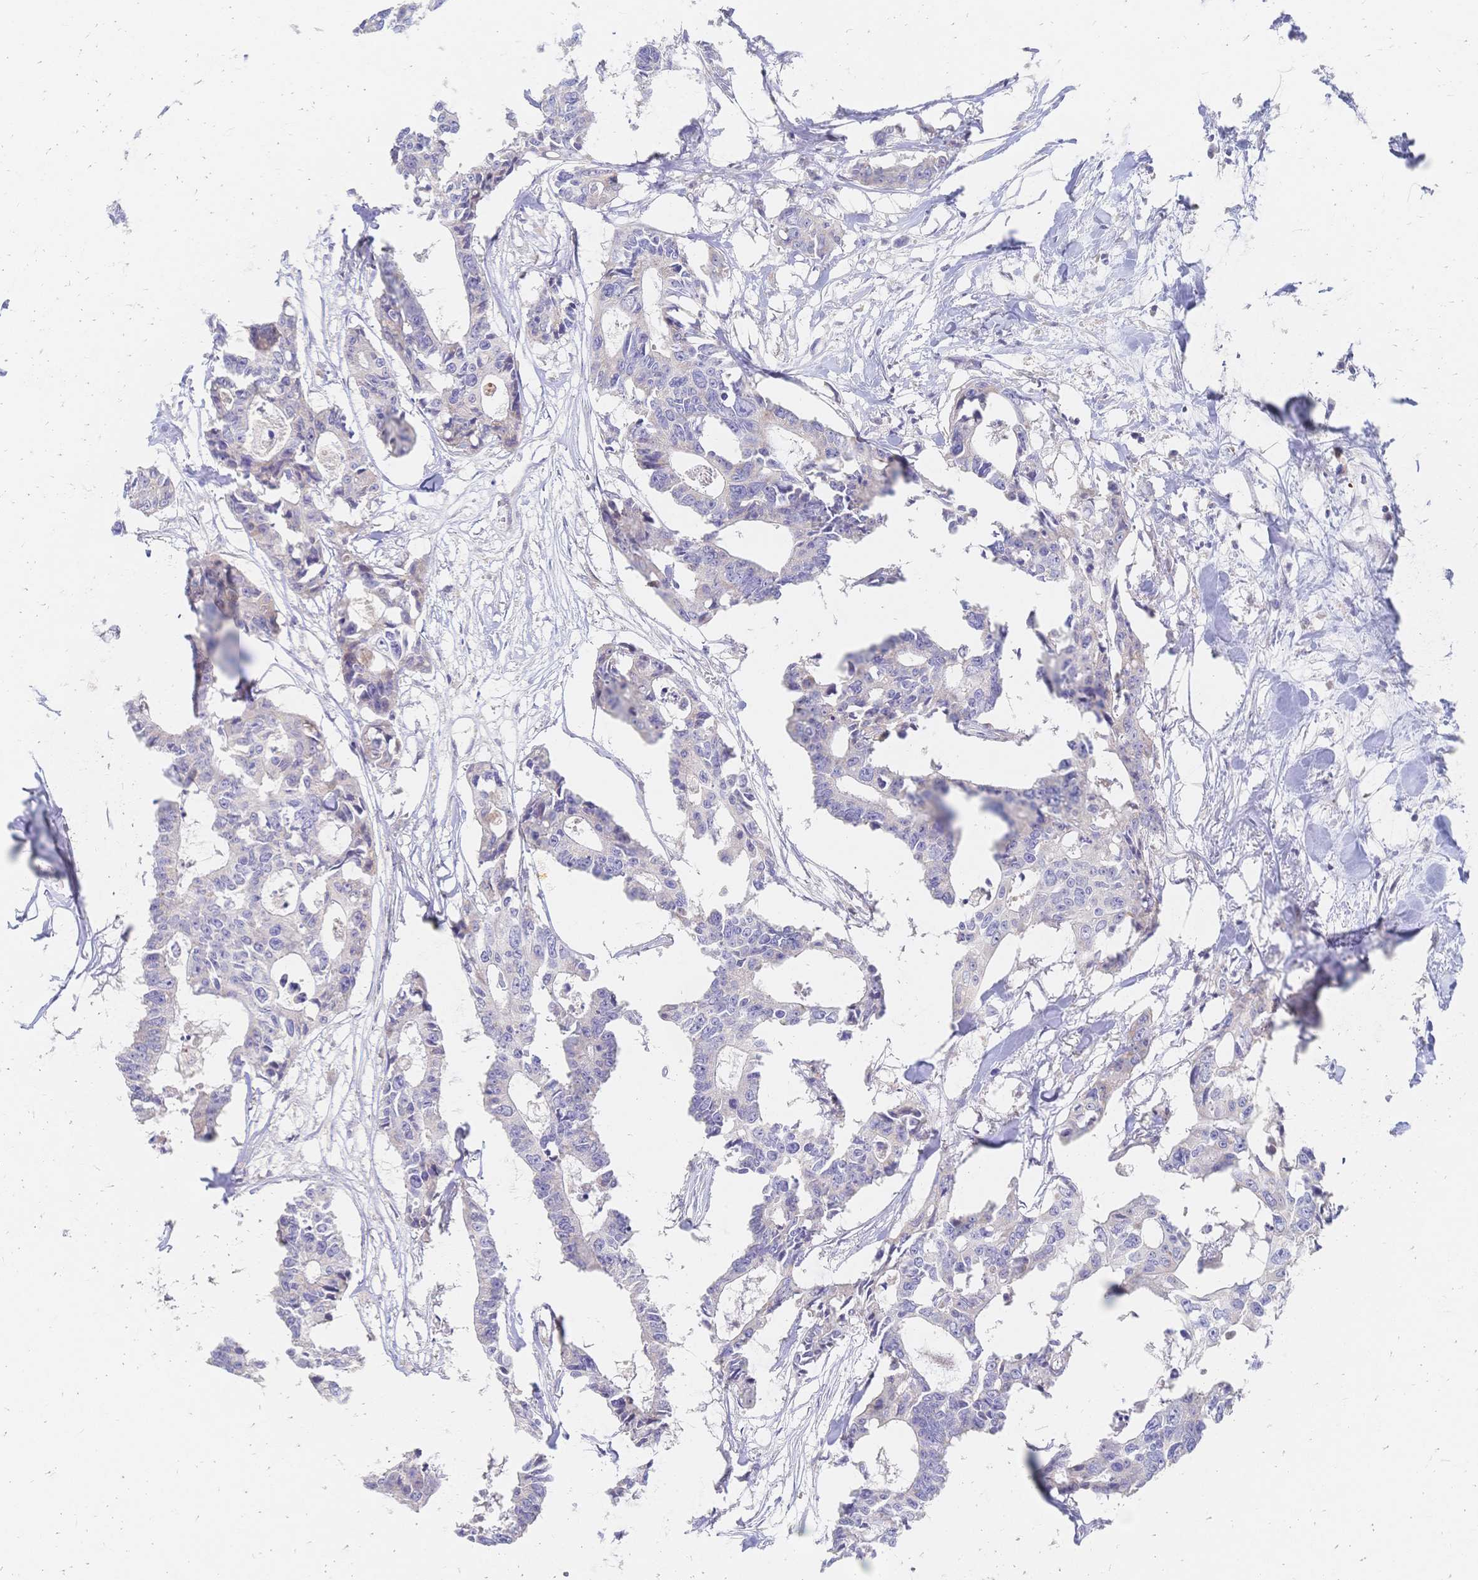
{"staining": {"intensity": "negative", "quantity": "none", "location": "none"}, "tissue": "colorectal cancer", "cell_type": "Tumor cells", "image_type": "cancer", "snomed": [{"axis": "morphology", "description": "Adenocarcinoma, NOS"}, {"axis": "topography", "description": "Rectum"}], "caption": "Micrograph shows no protein expression in tumor cells of adenocarcinoma (colorectal) tissue.", "gene": "VWC2L", "patient": {"sex": "male", "age": 57}}